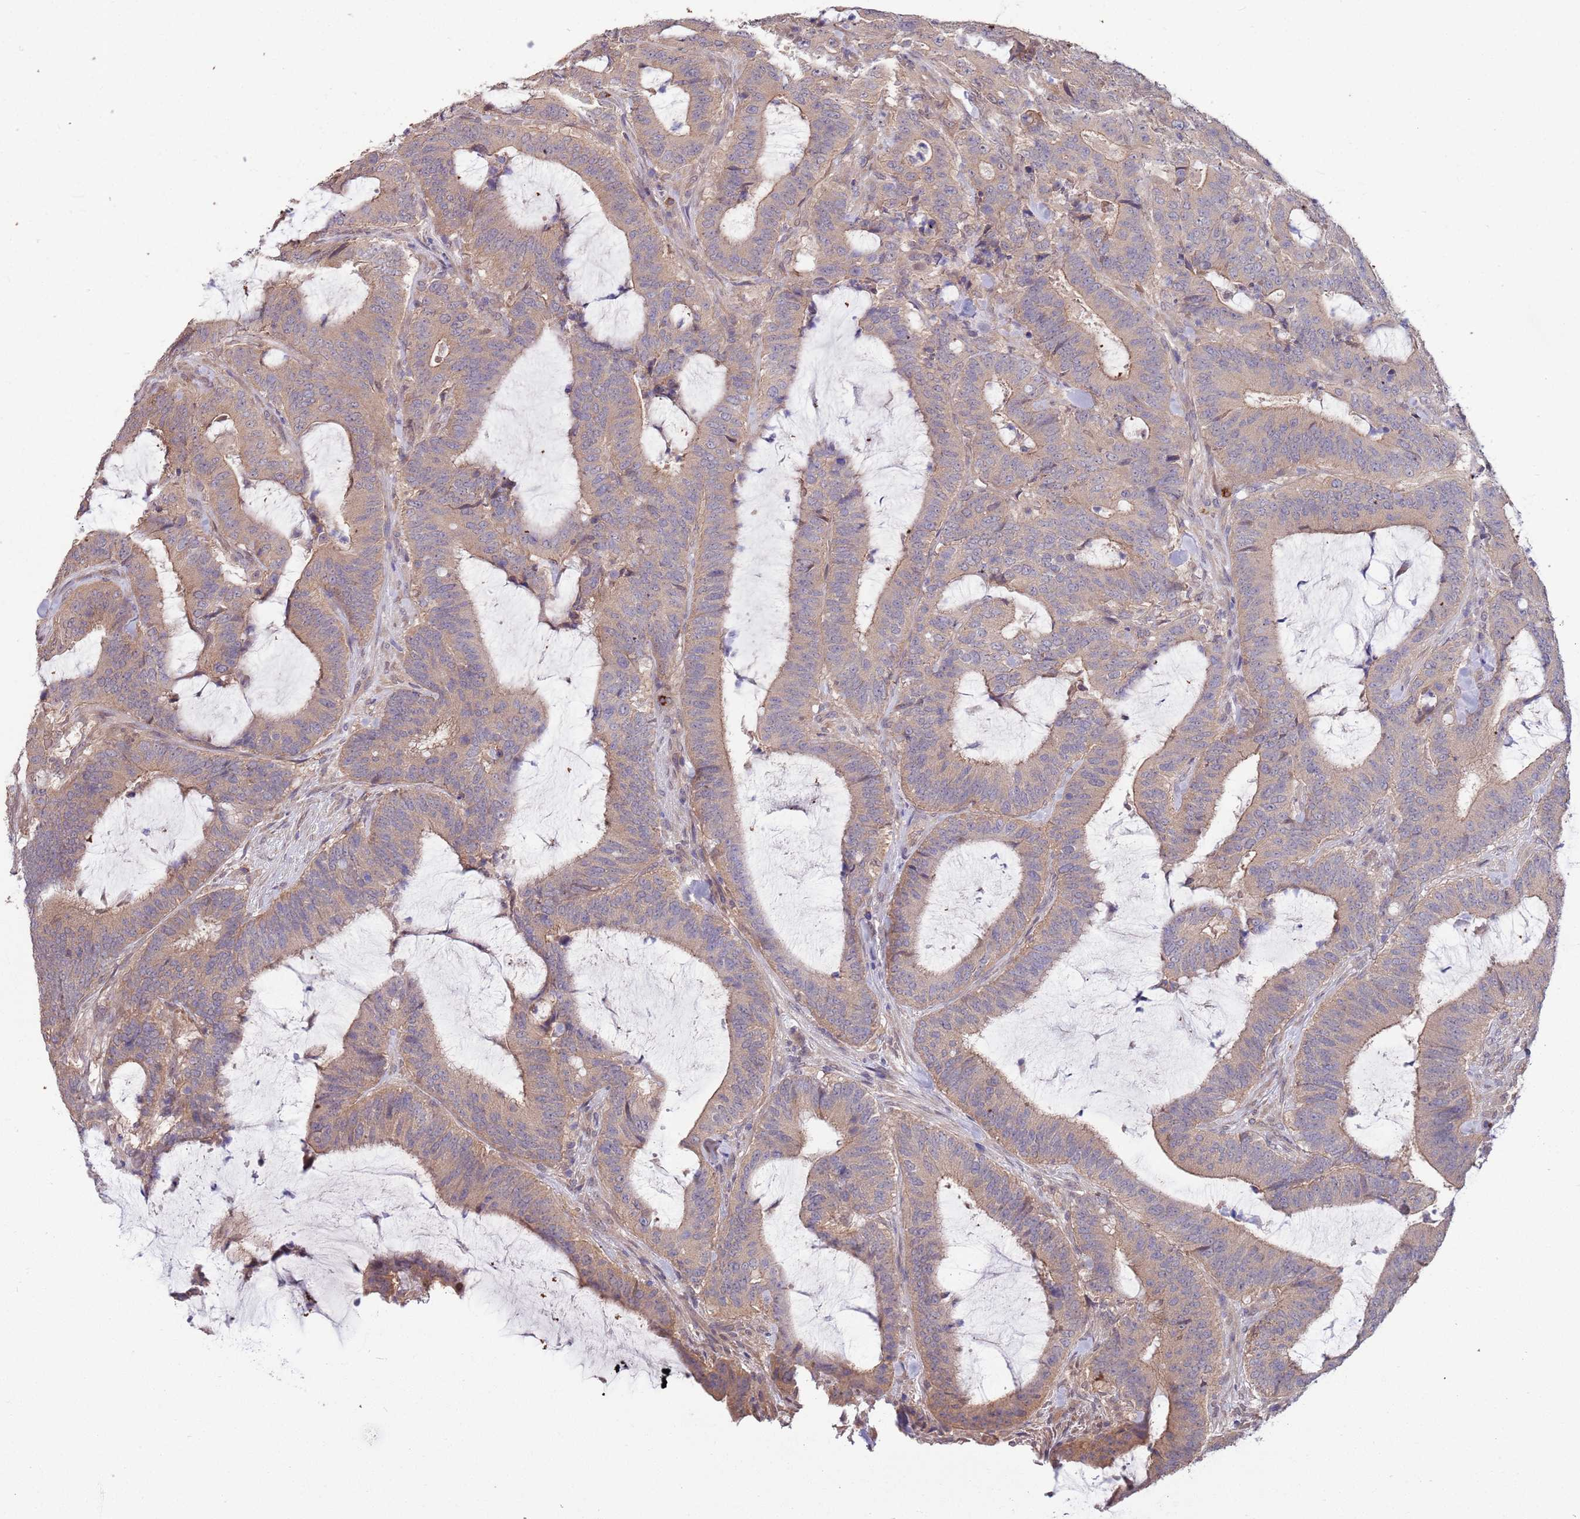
{"staining": {"intensity": "weak", "quantity": ">75%", "location": "cytoplasmic/membranous"}, "tissue": "colorectal cancer", "cell_type": "Tumor cells", "image_type": "cancer", "snomed": [{"axis": "morphology", "description": "Adenocarcinoma, NOS"}, {"axis": "topography", "description": "Colon"}], "caption": "Adenocarcinoma (colorectal) tissue demonstrates weak cytoplasmic/membranous staining in approximately >75% of tumor cells (DAB IHC with brightfield microscopy, high magnification).", "gene": "MARVELD2", "patient": {"sex": "female", "age": 43}}